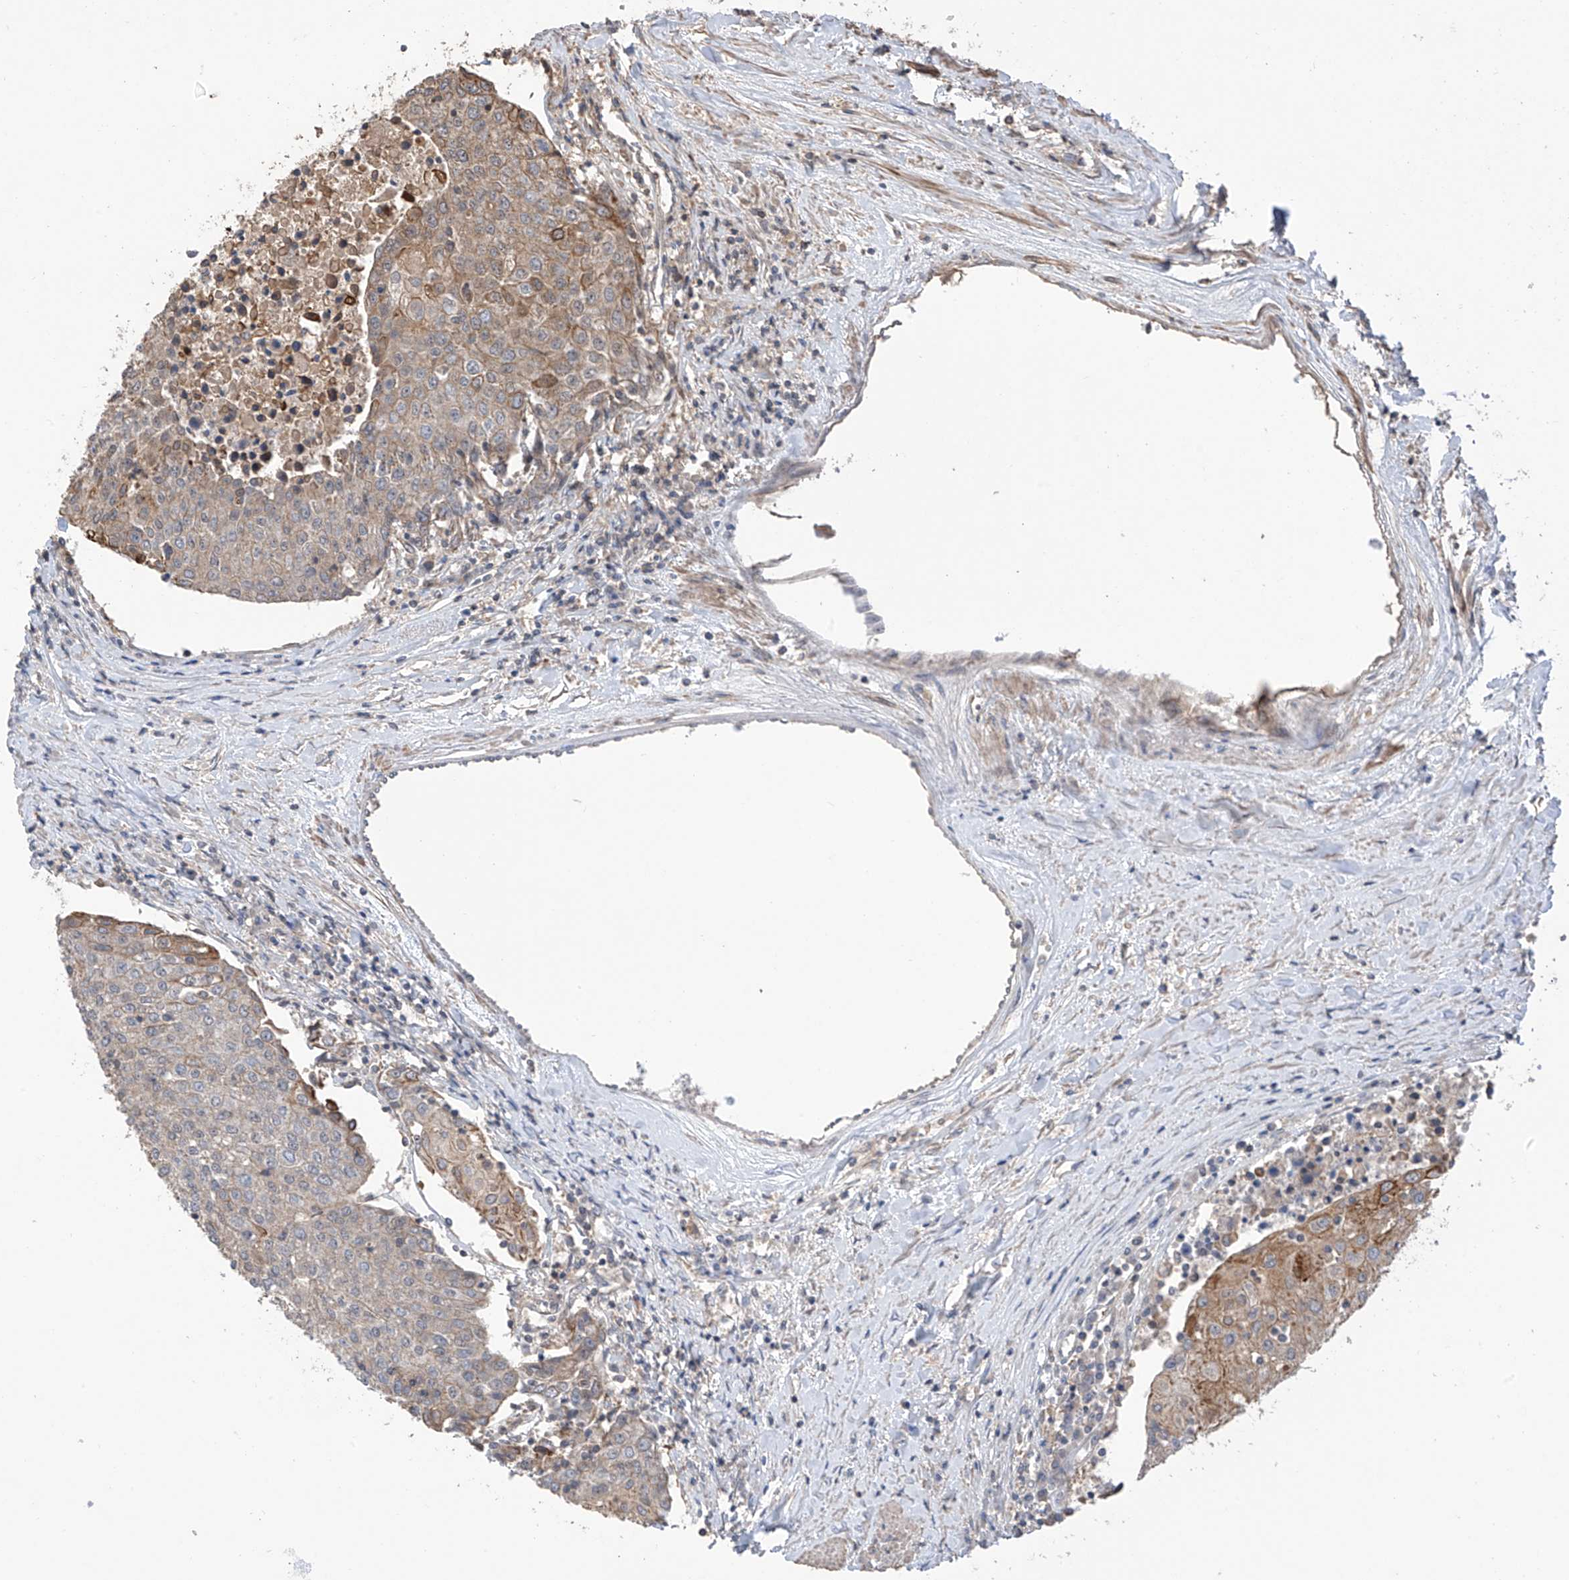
{"staining": {"intensity": "moderate", "quantity": "25%-75%", "location": "cytoplasmic/membranous"}, "tissue": "urothelial cancer", "cell_type": "Tumor cells", "image_type": "cancer", "snomed": [{"axis": "morphology", "description": "Urothelial carcinoma, High grade"}, {"axis": "topography", "description": "Urinary bladder"}], "caption": "A photomicrograph of urothelial cancer stained for a protein displays moderate cytoplasmic/membranous brown staining in tumor cells.", "gene": "RPAIN", "patient": {"sex": "female", "age": 85}}